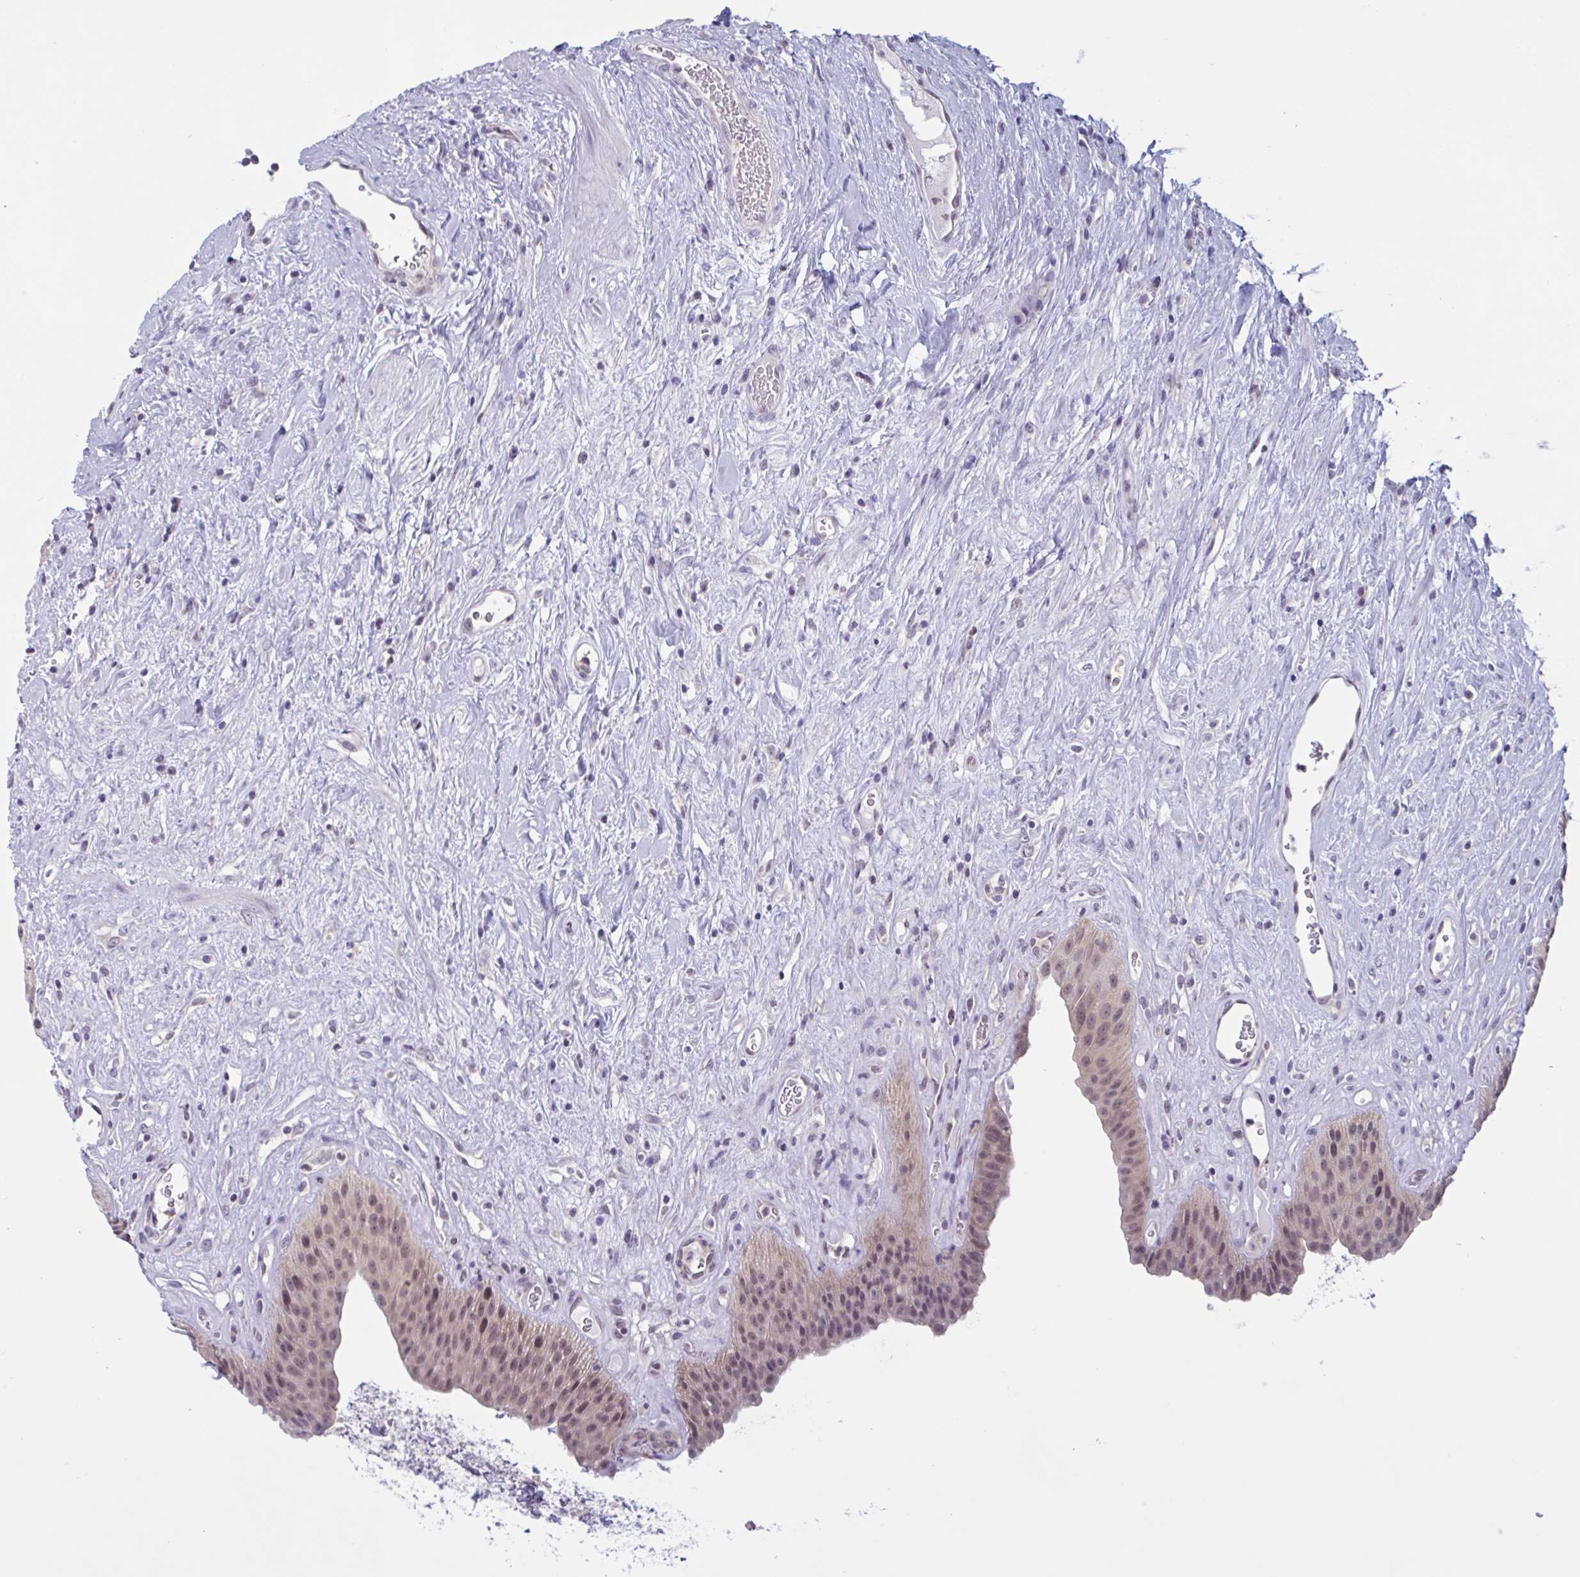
{"staining": {"intensity": "moderate", "quantity": "25%-75%", "location": "nuclear"}, "tissue": "urinary bladder", "cell_type": "Urothelial cells", "image_type": "normal", "snomed": [{"axis": "morphology", "description": "Normal tissue, NOS"}, {"axis": "topography", "description": "Urinary bladder"}], "caption": "Benign urinary bladder was stained to show a protein in brown. There is medium levels of moderate nuclear positivity in approximately 25%-75% of urothelial cells. Nuclei are stained in blue.", "gene": "TSN", "patient": {"sex": "female", "age": 56}}